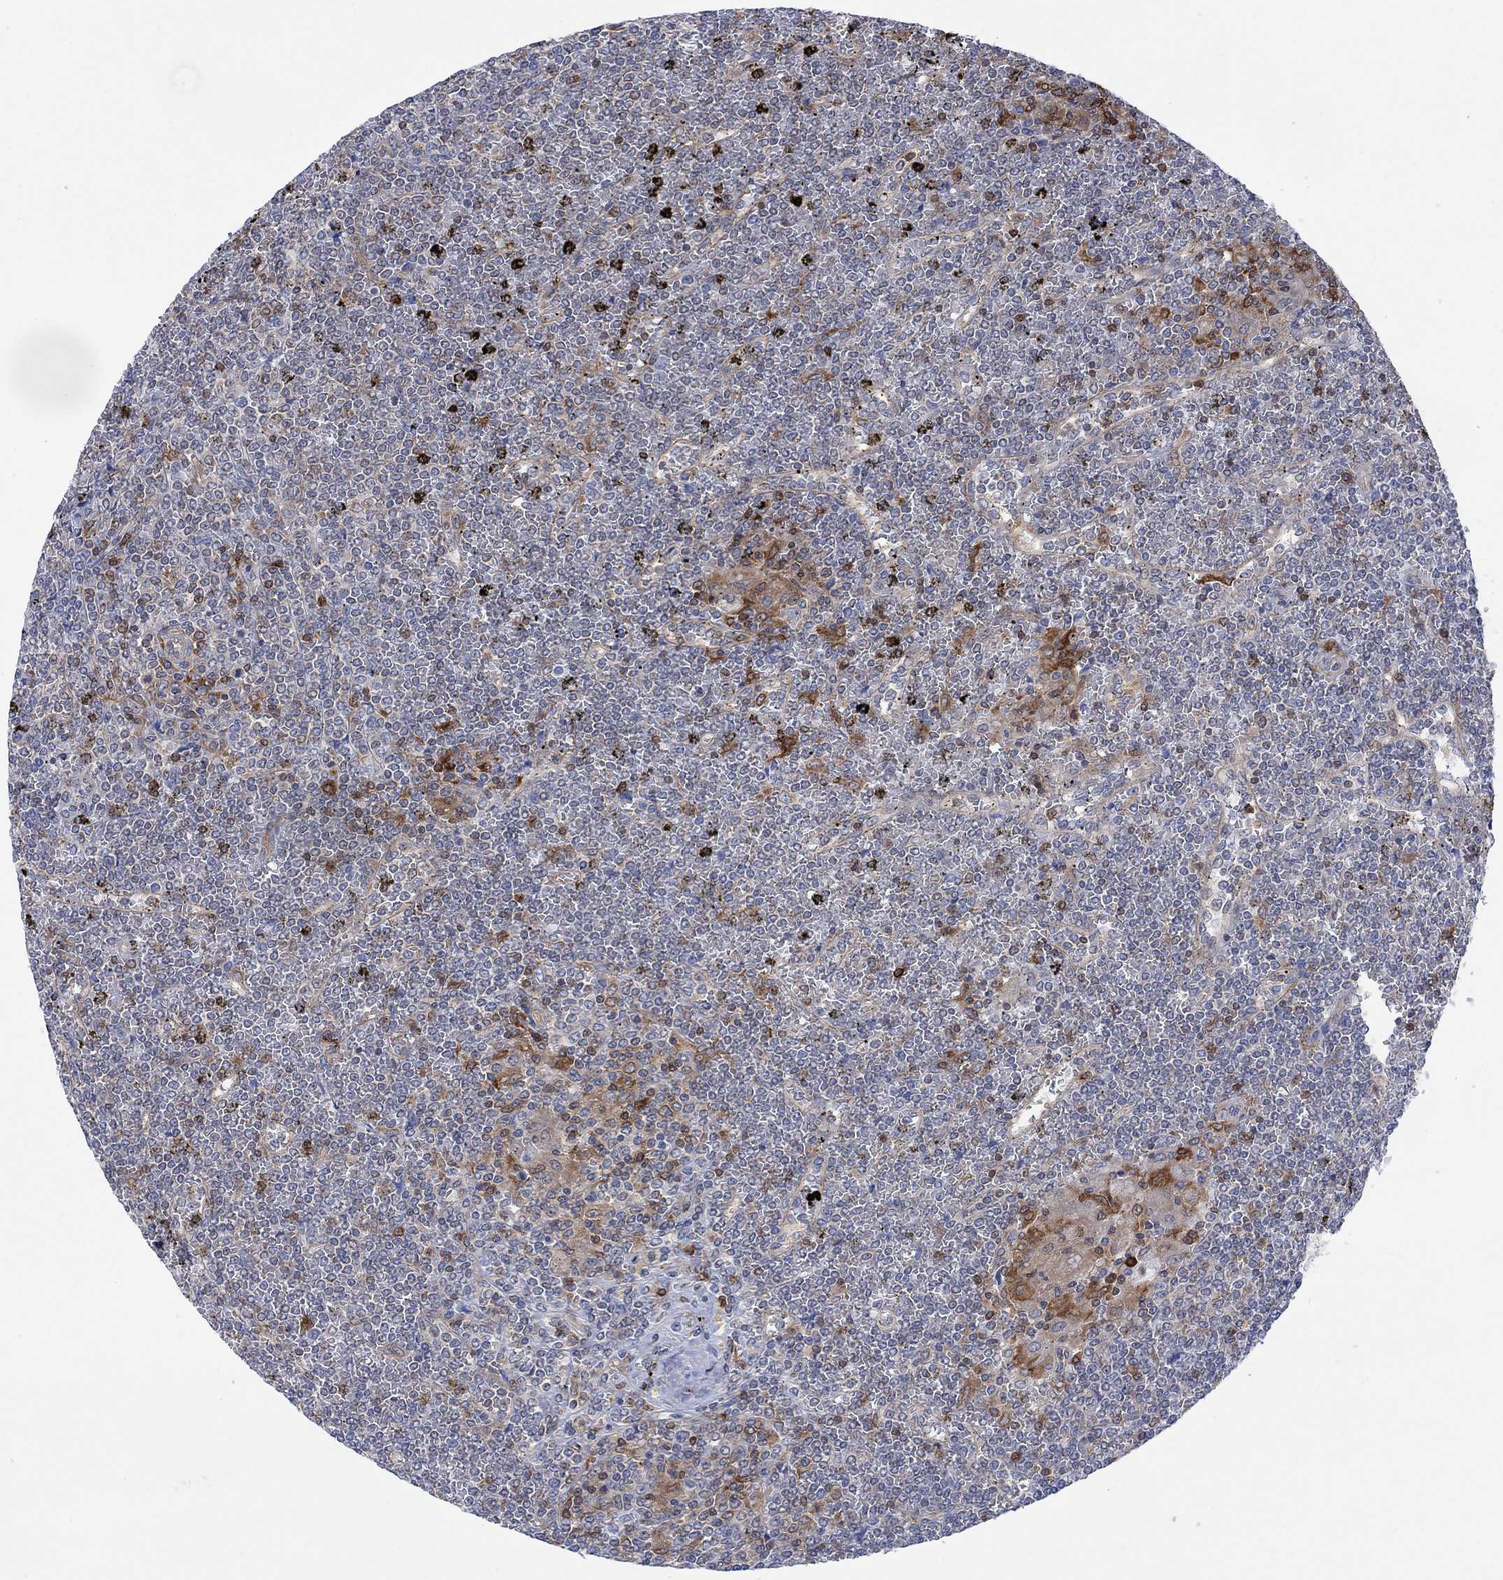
{"staining": {"intensity": "negative", "quantity": "none", "location": "none"}, "tissue": "lymphoma", "cell_type": "Tumor cells", "image_type": "cancer", "snomed": [{"axis": "morphology", "description": "Malignant lymphoma, non-Hodgkin's type, Low grade"}, {"axis": "topography", "description": "Spleen"}], "caption": "A high-resolution image shows IHC staining of lymphoma, which reveals no significant positivity in tumor cells.", "gene": "GBP5", "patient": {"sex": "female", "age": 19}}